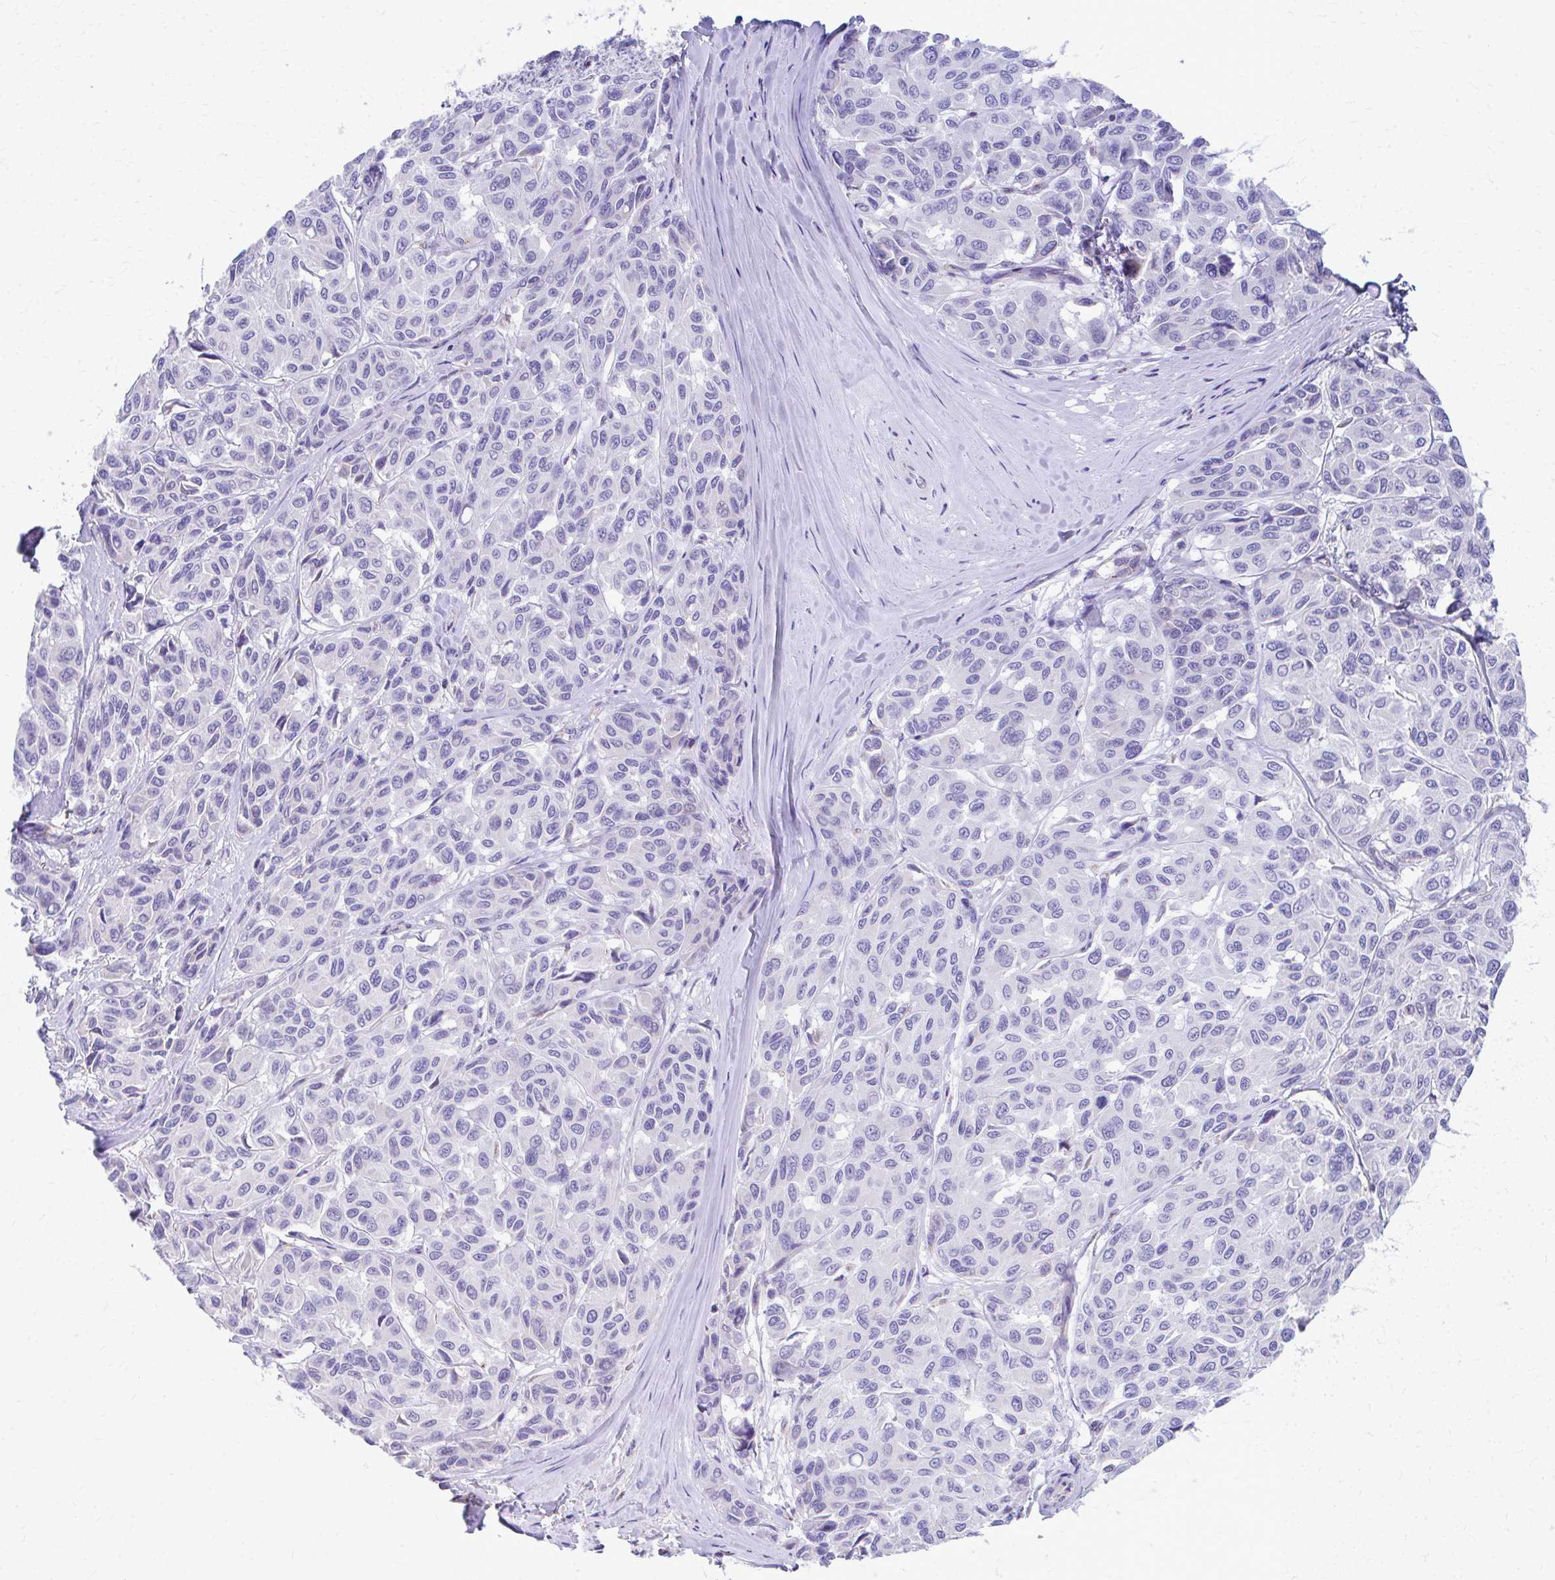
{"staining": {"intensity": "negative", "quantity": "none", "location": "none"}, "tissue": "melanoma", "cell_type": "Tumor cells", "image_type": "cancer", "snomed": [{"axis": "morphology", "description": "Malignant melanoma, NOS"}, {"axis": "topography", "description": "Skin"}], "caption": "Tumor cells show no significant protein staining in melanoma. (DAB (3,3'-diaminobenzidine) immunohistochemistry (IHC), high magnification).", "gene": "MRPL19", "patient": {"sex": "female", "age": 66}}